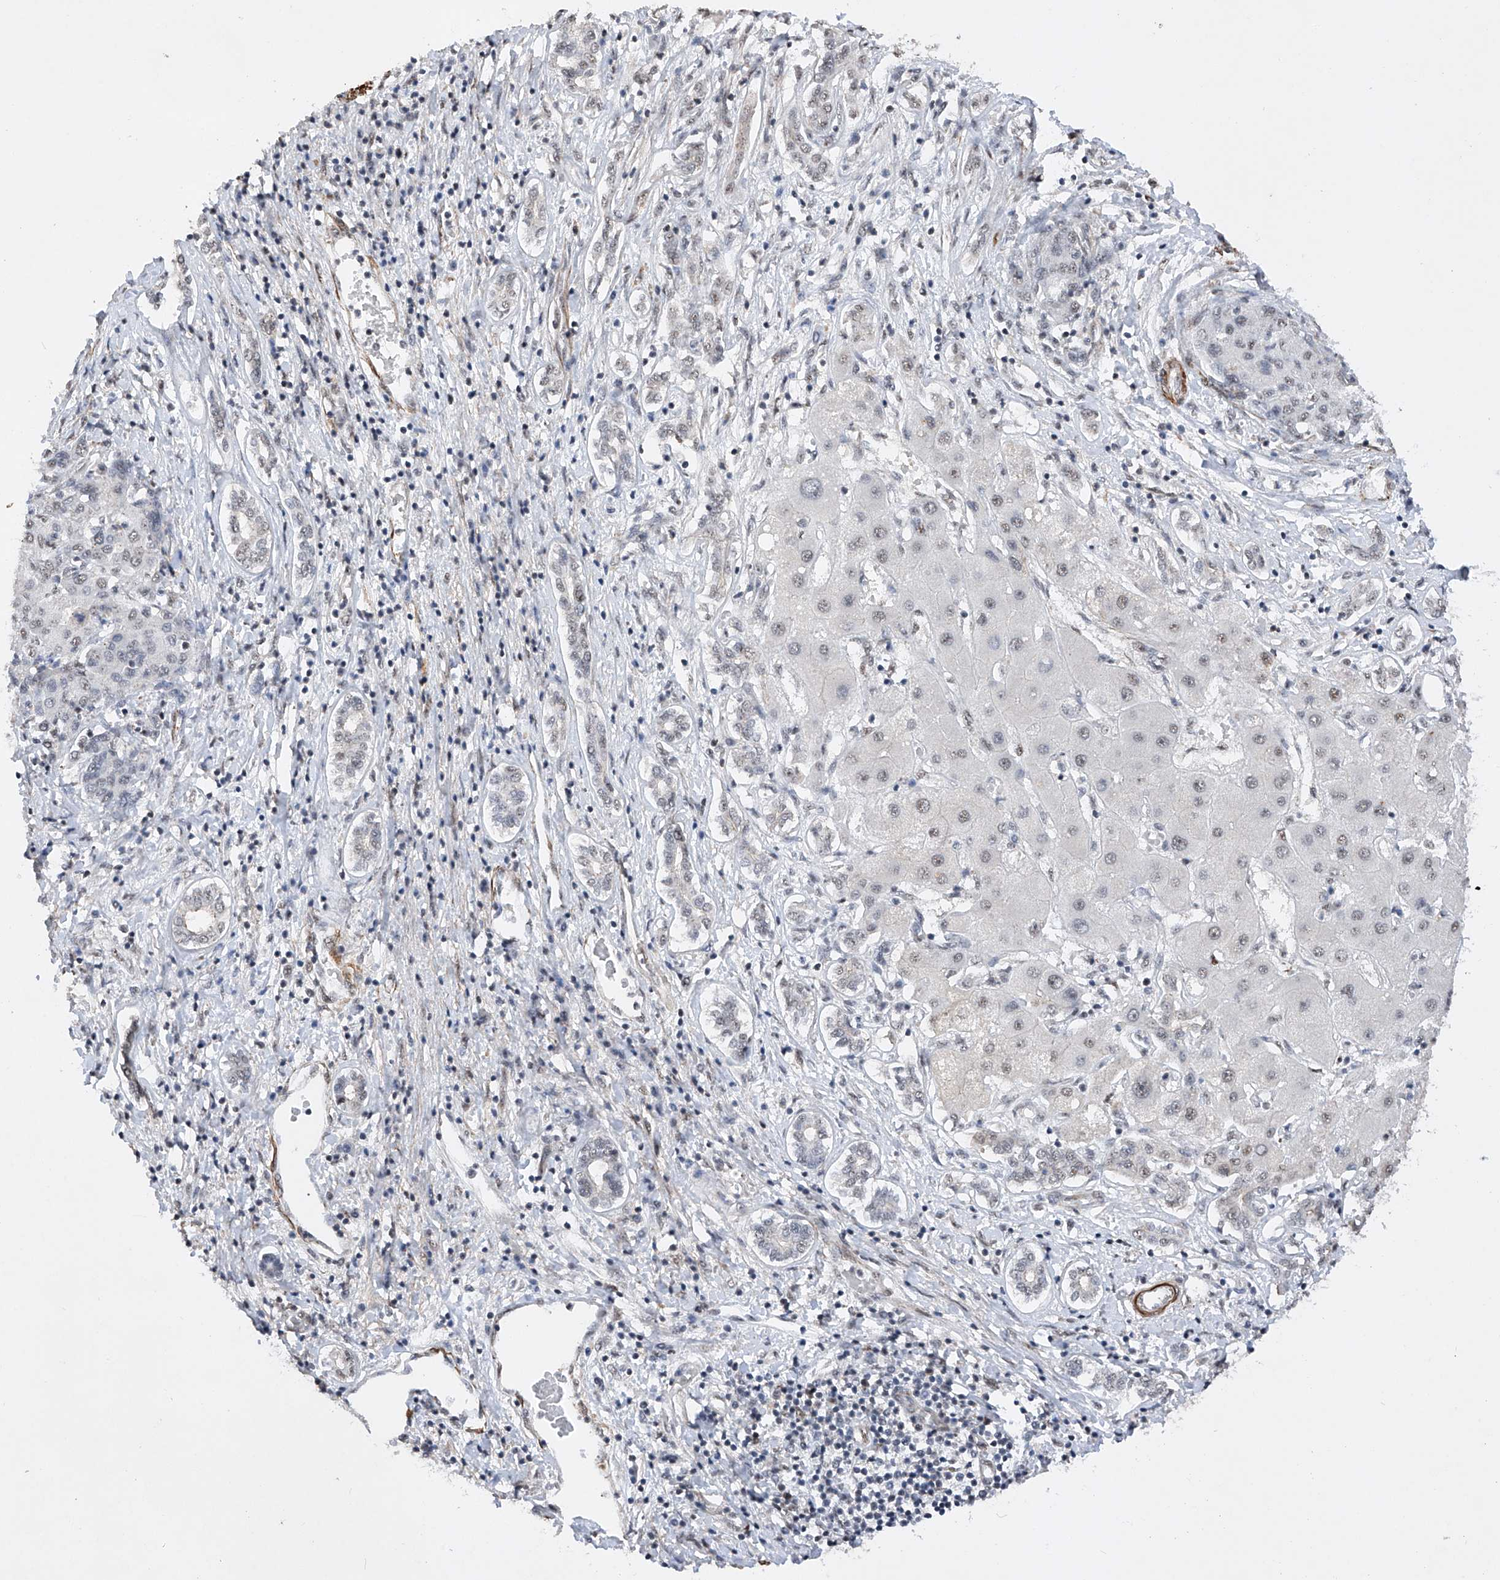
{"staining": {"intensity": "negative", "quantity": "none", "location": "none"}, "tissue": "liver cancer", "cell_type": "Tumor cells", "image_type": "cancer", "snomed": [{"axis": "morphology", "description": "Carcinoma, Hepatocellular, NOS"}, {"axis": "topography", "description": "Liver"}], "caption": "This is an IHC photomicrograph of human liver hepatocellular carcinoma. There is no expression in tumor cells.", "gene": "NFATC4", "patient": {"sex": "male", "age": 65}}